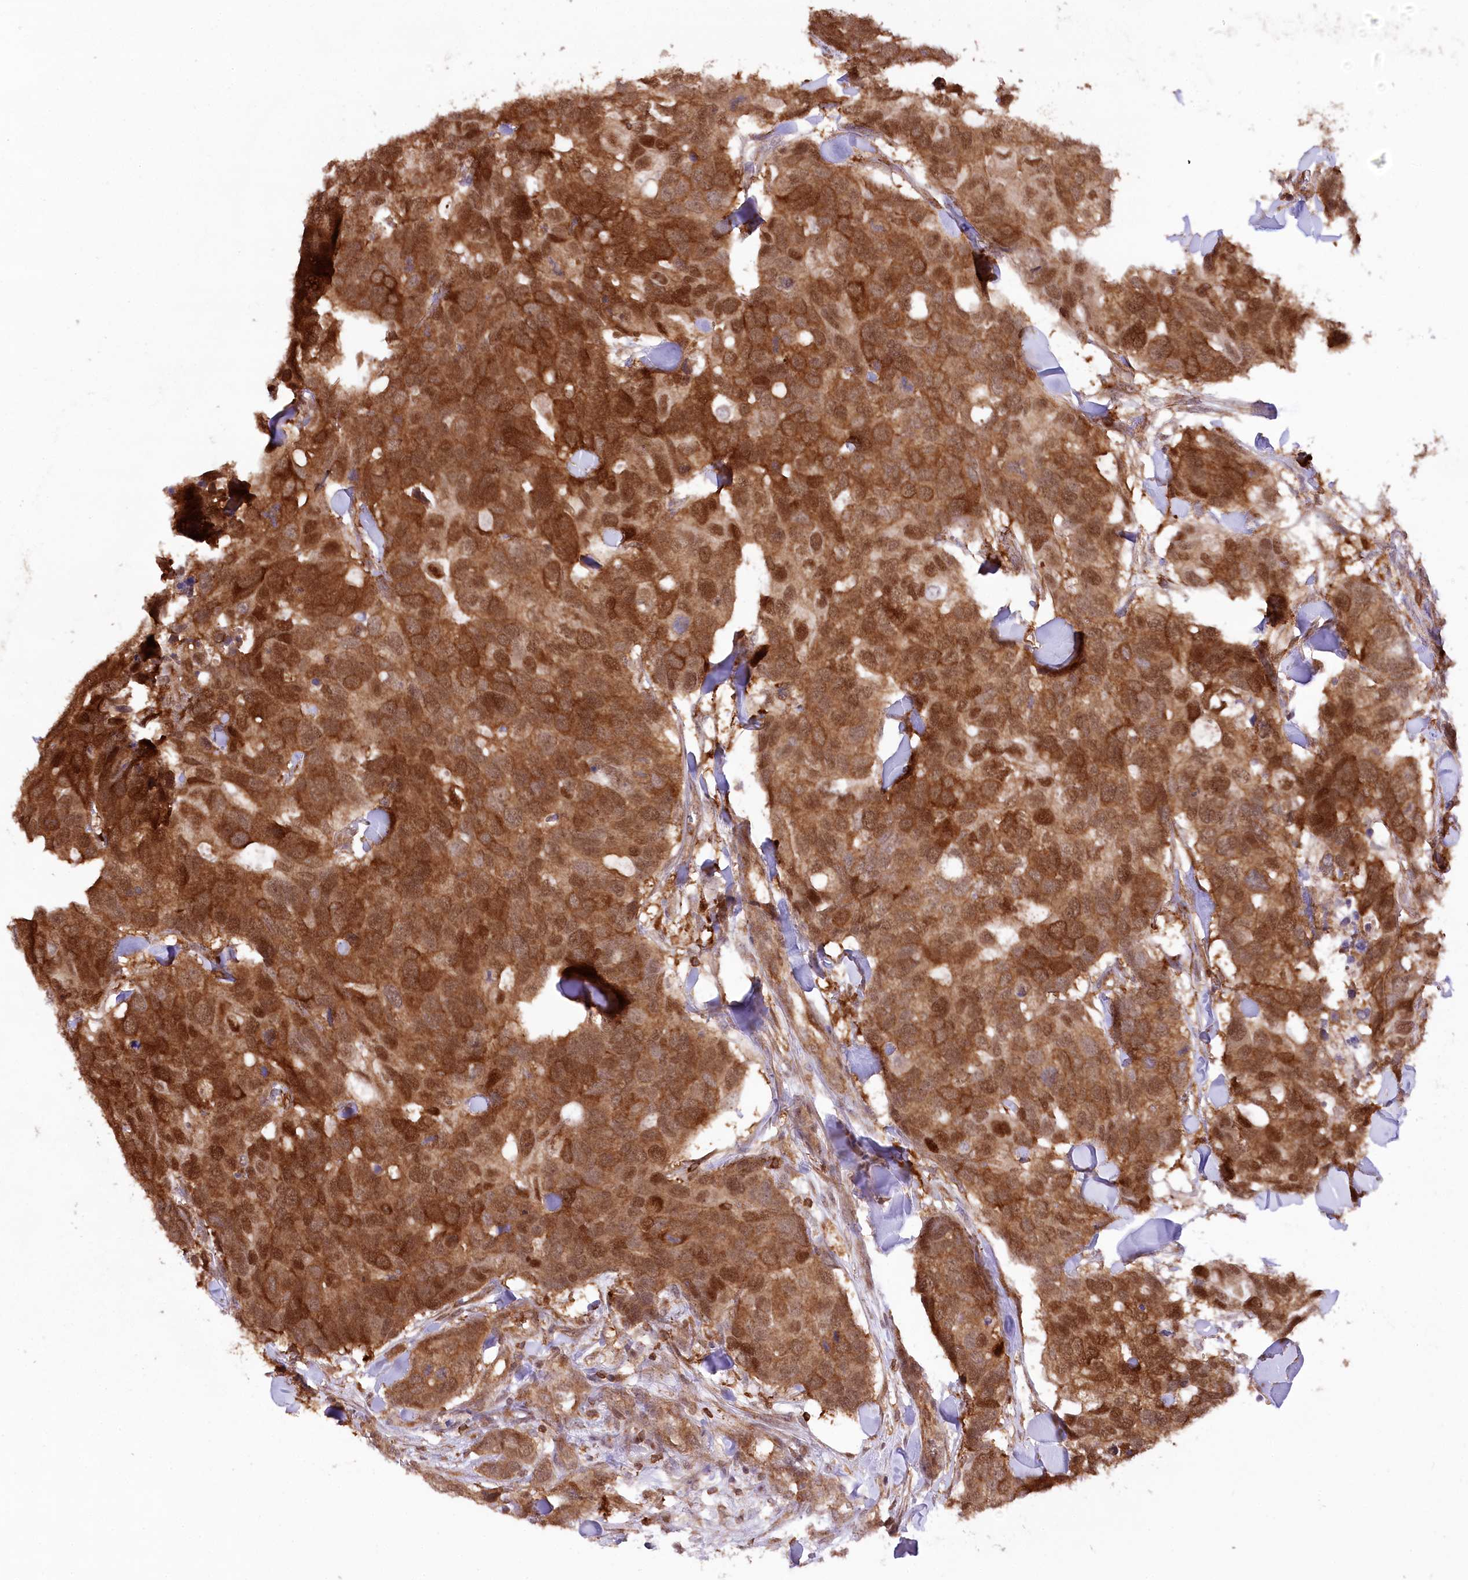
{"staining": {"intensity": "strong", "quantity": ">75%", "location": "cytoplasmic/membranous,nuclear"}, "tissue": "breast cancer", "cell_type": "Tumor cells", "image_type": "cancer", "snomed": [{"axis": "morphology", "description": "Duct carcinoma"}, {"axis": "topography", "description": "Breast"}], "caption": "Protein expression analysis of human breast cancer reveals strong cytoplasmic/membranous and nuclear expression in about >75% of tumor cells. The staining is performed using DAB (3,3'-diaminobenzidine) brown chromogen to label protein expression. The nuclei are counter-stained blue using hematoxylin.", "gene": "CCDC91", "patient": {"sex": "female", "age": 83}}